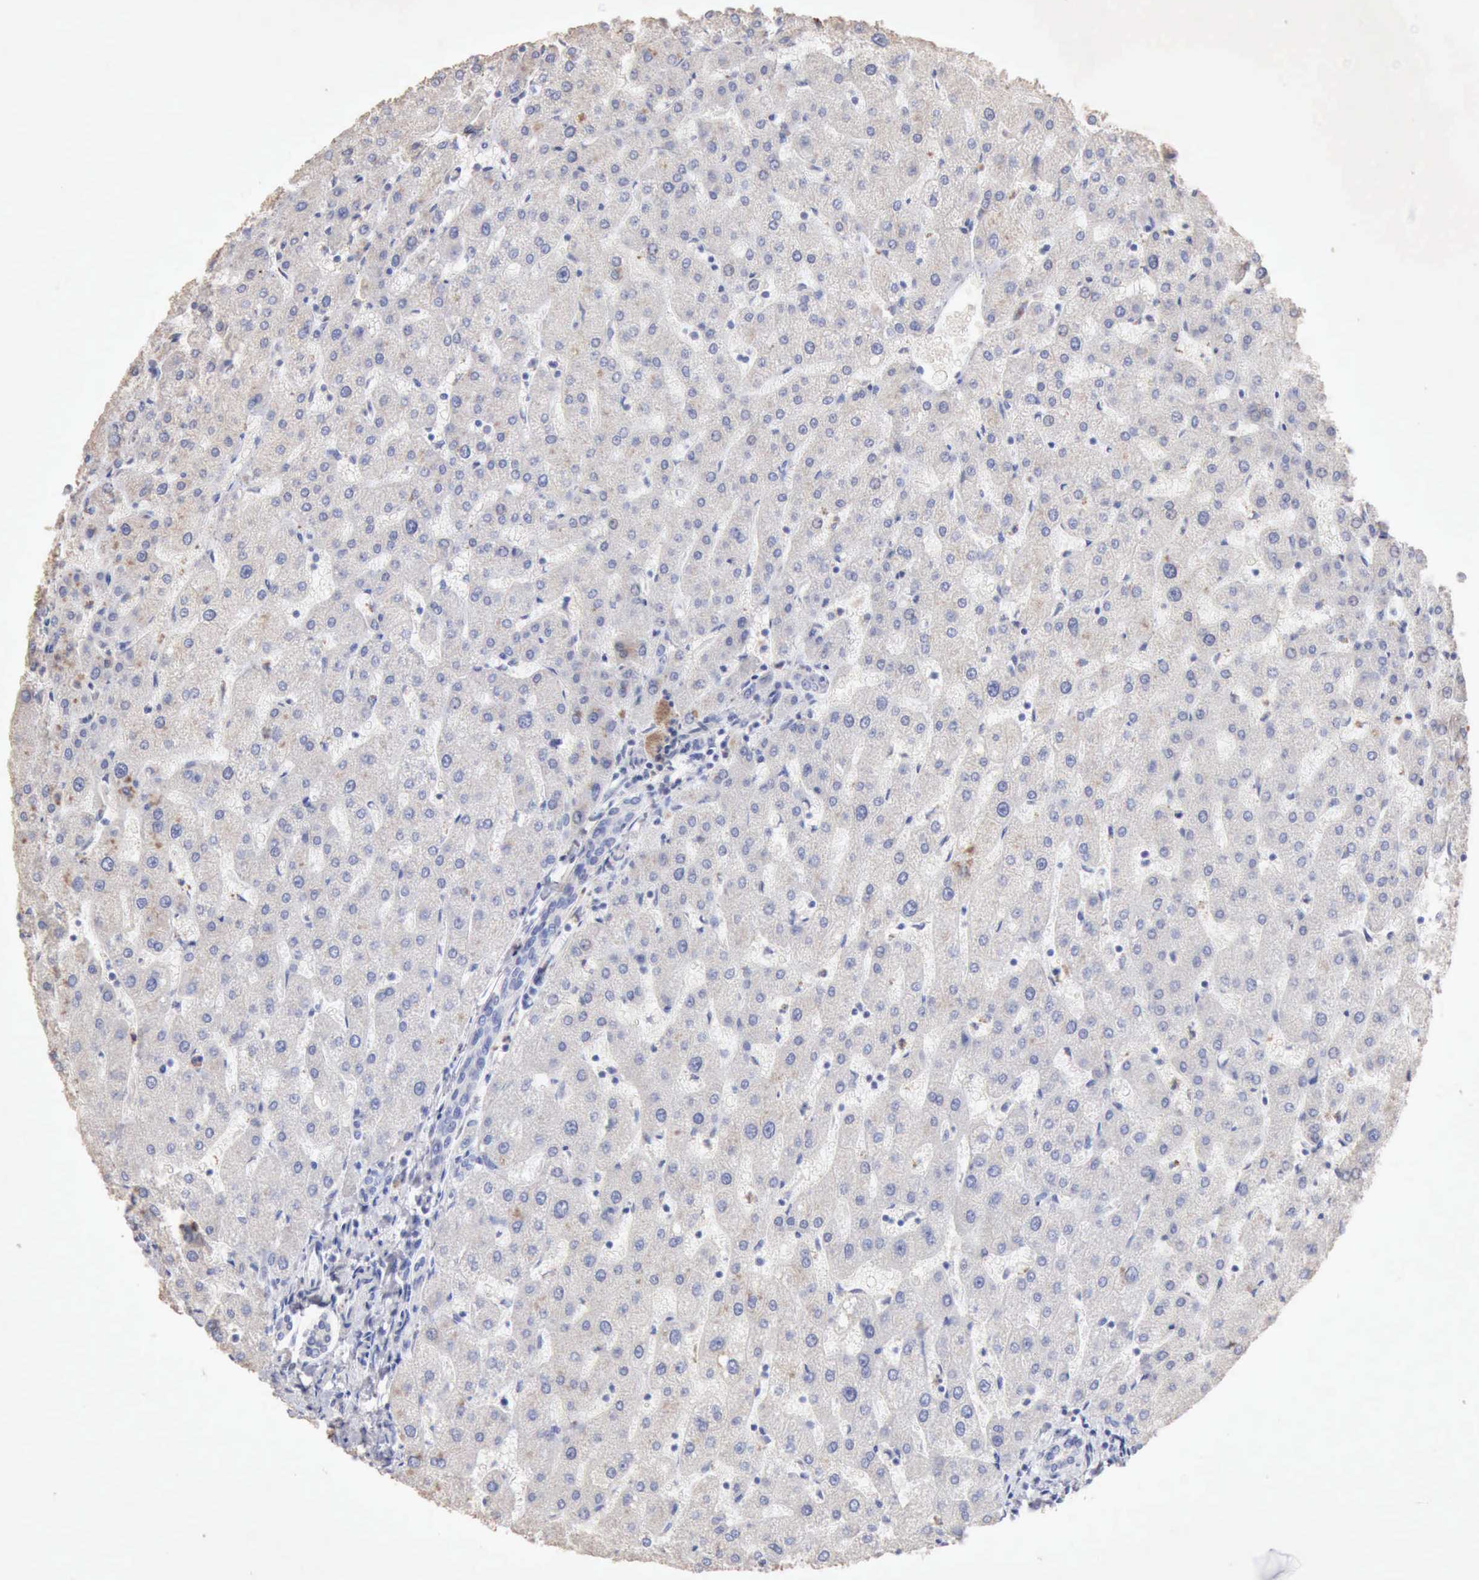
{"staining": {"intensity": "negative", "quantity": "none", "location": "none"}, "tissue": "liver", "cell_type": "Cholangiocytes", "image_type": "normal", "snomed": [{"axis": "morphology", "description": "Normal tissue, NOS"}, {"axis": "topography", "description": "Liver"}], "caption": "Protein analysis of normal liver exhibits no significant staining in cholangiocytes.", "gene": "KRT6B", "patient": {"sex": "male", "age": 67}}